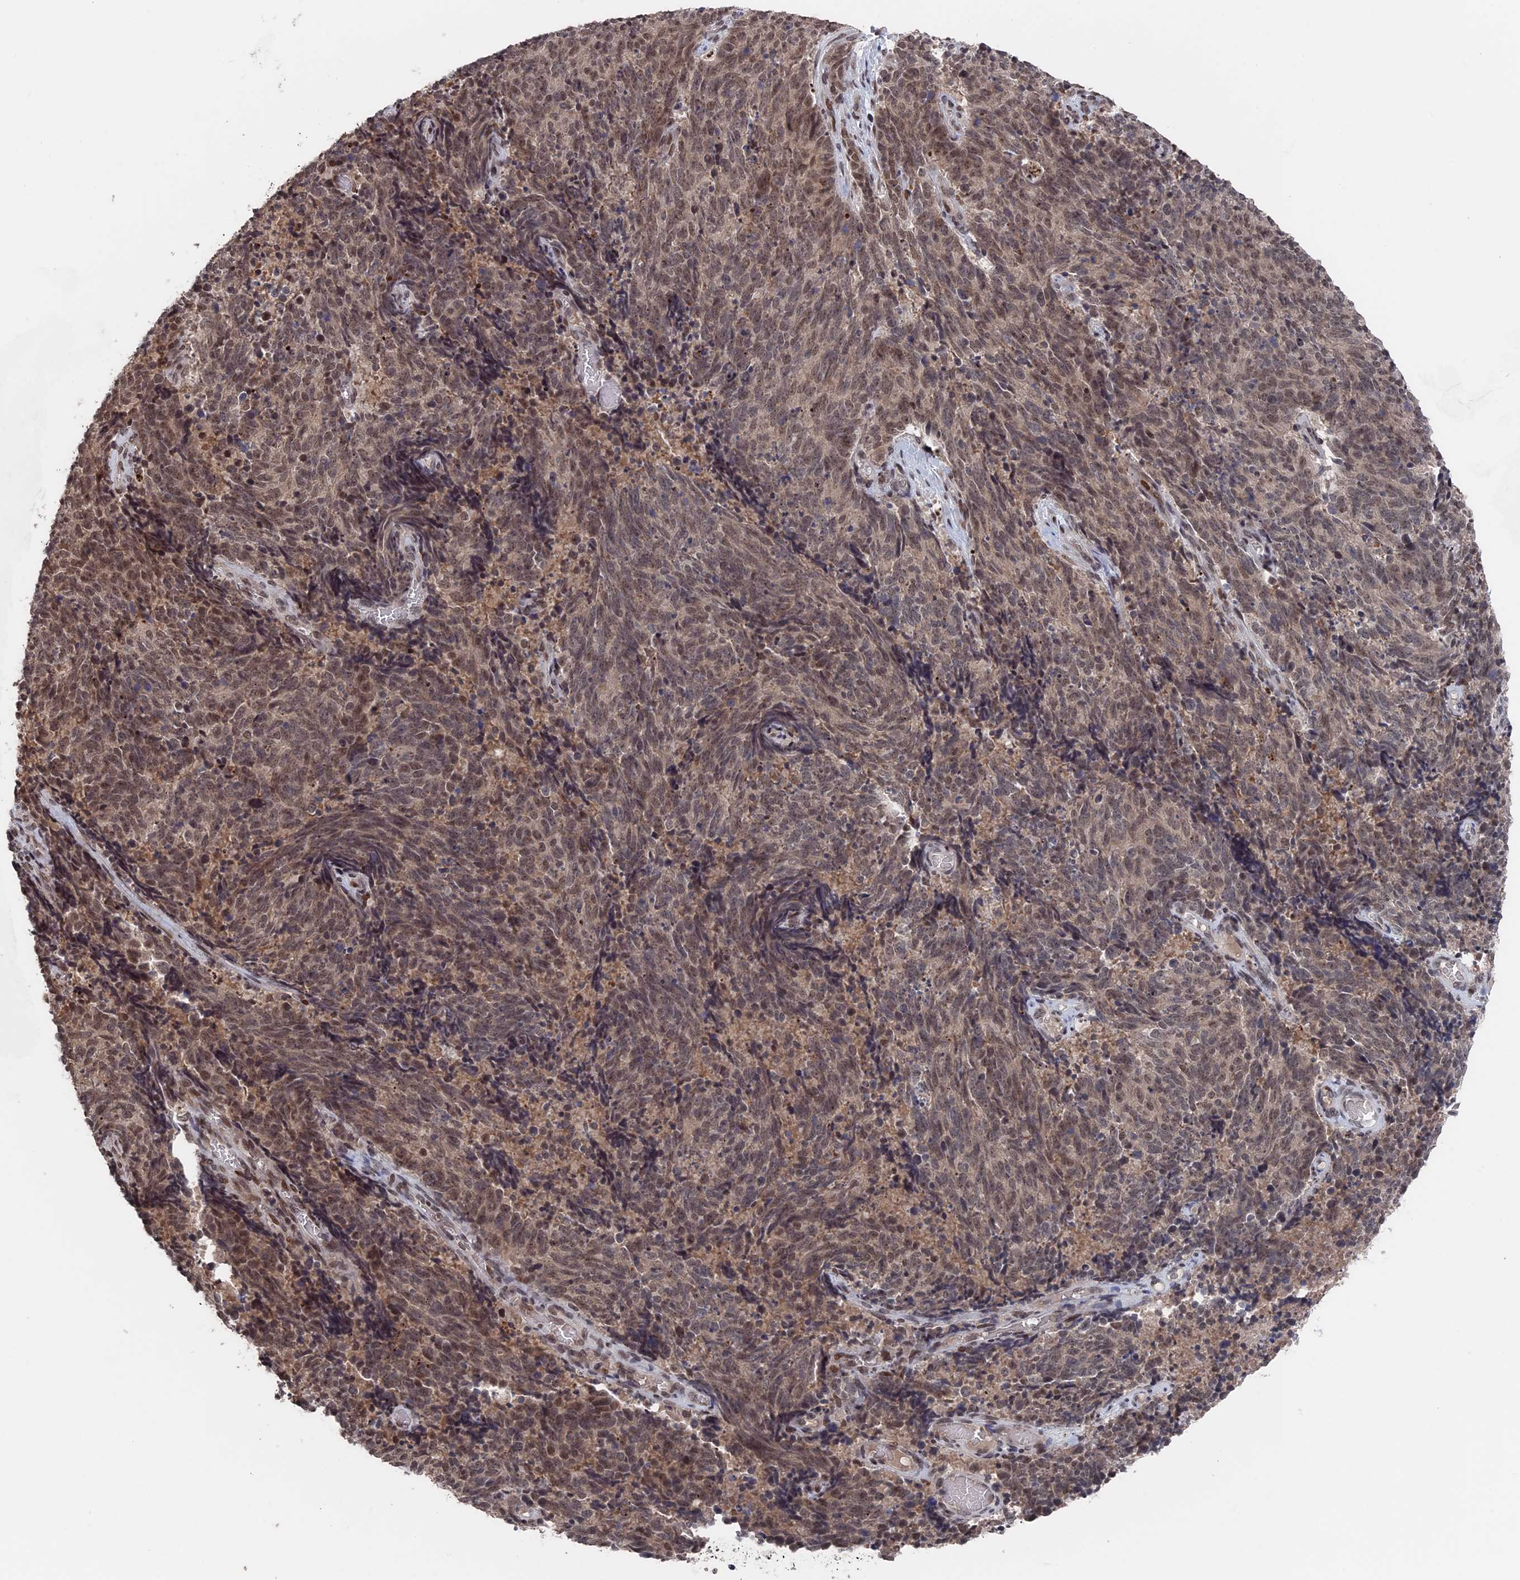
{"staining": {"intensity": "moderate", "quantity": ">75%", "location": "nuclear"}, "tissue": "cervical cancer", "cell_type": "Tumor cells", "image_type": "cancer", "snomed": [{"axis": "morphology", "description": "Squamous cell carcinoma, NOS"}, {"axis": "topography", "description": "Cervix"}], "caption": "Human cervical cancer (squamous cell carcinoma) stained with a brown dye displays moderate nuclear positive staining in approximately >75% of tumor cells.", "gene": "NR2C2AP", "patient": {"sex": "female", "age": 29}}